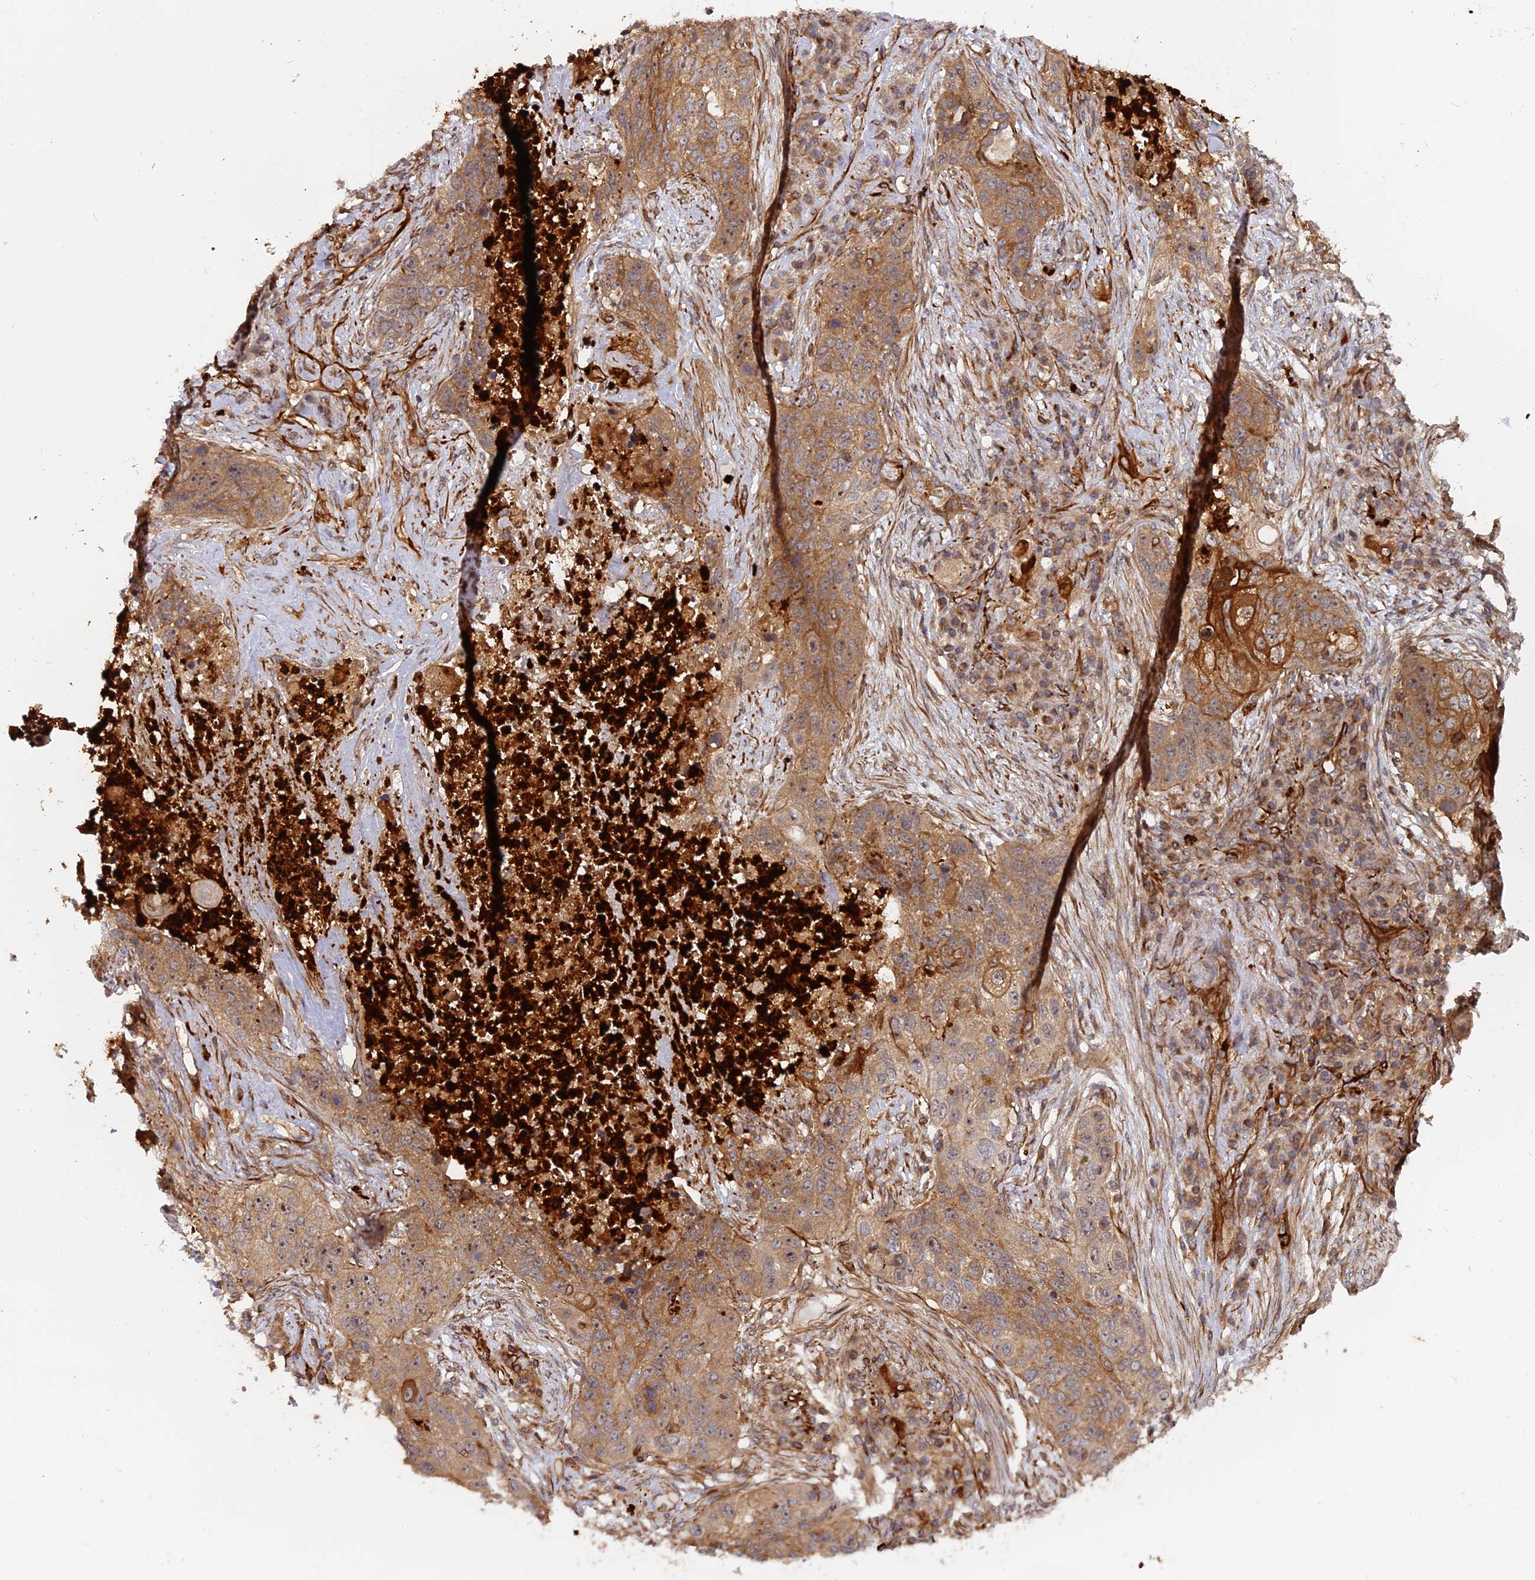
{"staining": {"intensity": "moderate", "quantity": ">75%", "location": "cytoplasmic/membranous"}, "tissue": "lung cancer", "cell_type": "Tumor cells", "image_type": "cancer", "snomed": [{"axis": "morphology", "description": "Squamous cell carcinoma, NOS"}, {"axis": "topography", "description": "Lung"}], "caption": "The histopathology image displays staining of lung cancer, revealing moderate cytoplasmic/membranous protein expression (brown color) within tumor cells.", "gene": "PHLDB3", "patient": {"sex": "female", "age": 63}}